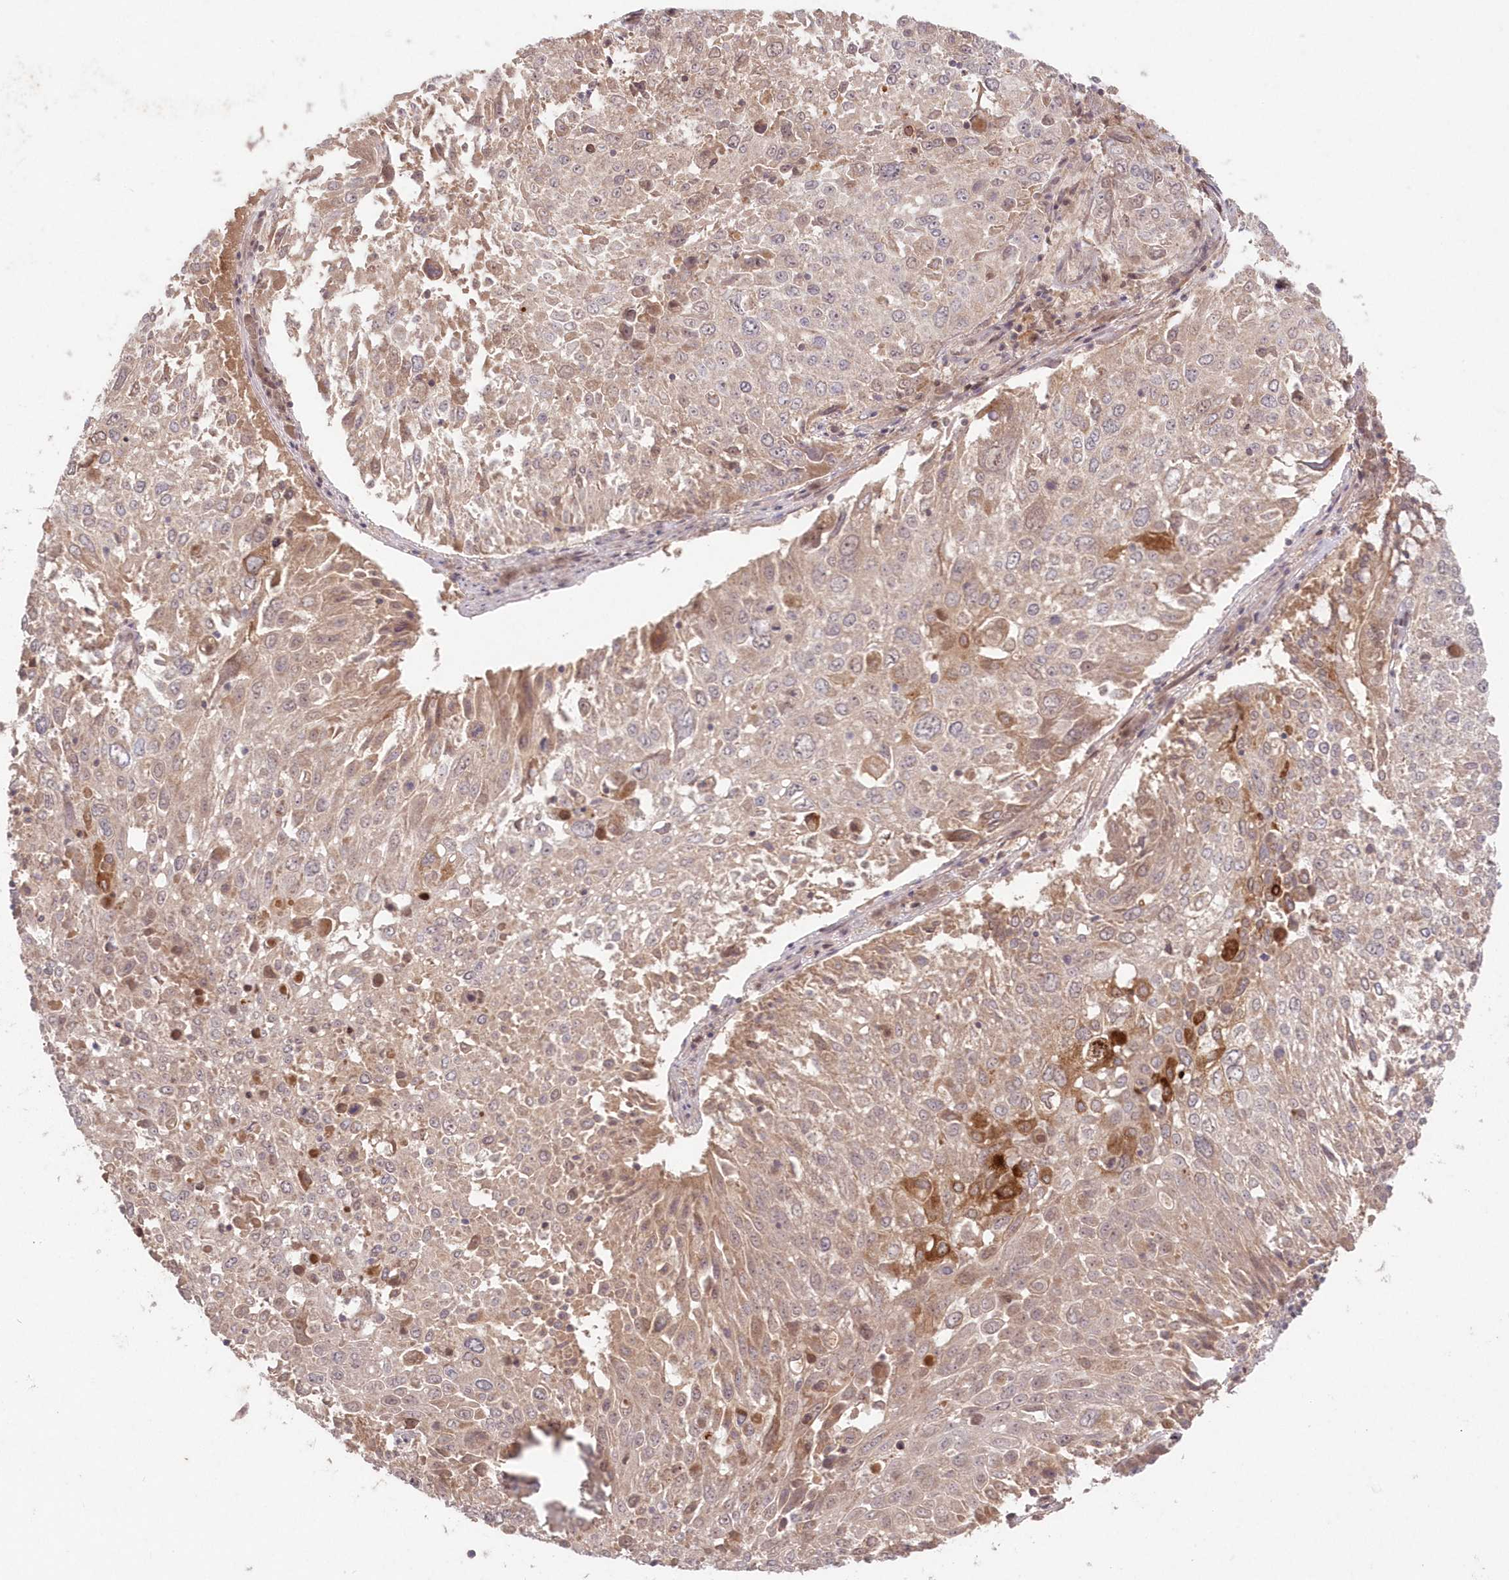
{"staining": {"intensity": "moderate", "quantity": "<25%", "location": "cytoplasmic/membranous"}, "tissue": "lung cancer", "cell_type": "Tumor cells", "image_type": "cancer", "snomed": [{"axis": "morphology", "description": "Squamous cell carcinoma, NOS"}, {"axis": "topography", "description": "Lung"}], "caption": "High-magnification brightfield microscopy of lung squamous cell carcinoma stained with DAB (3,3'-diaminobenzidine) (brown) and counterstained with hematoxylin (blue). tumor cells exhibit moderate cytoplasmic/membranous staining is appreciated in about<25% of cells.", "gene": "ASCC1", "patient": {"sex": "male", "age": 65}}